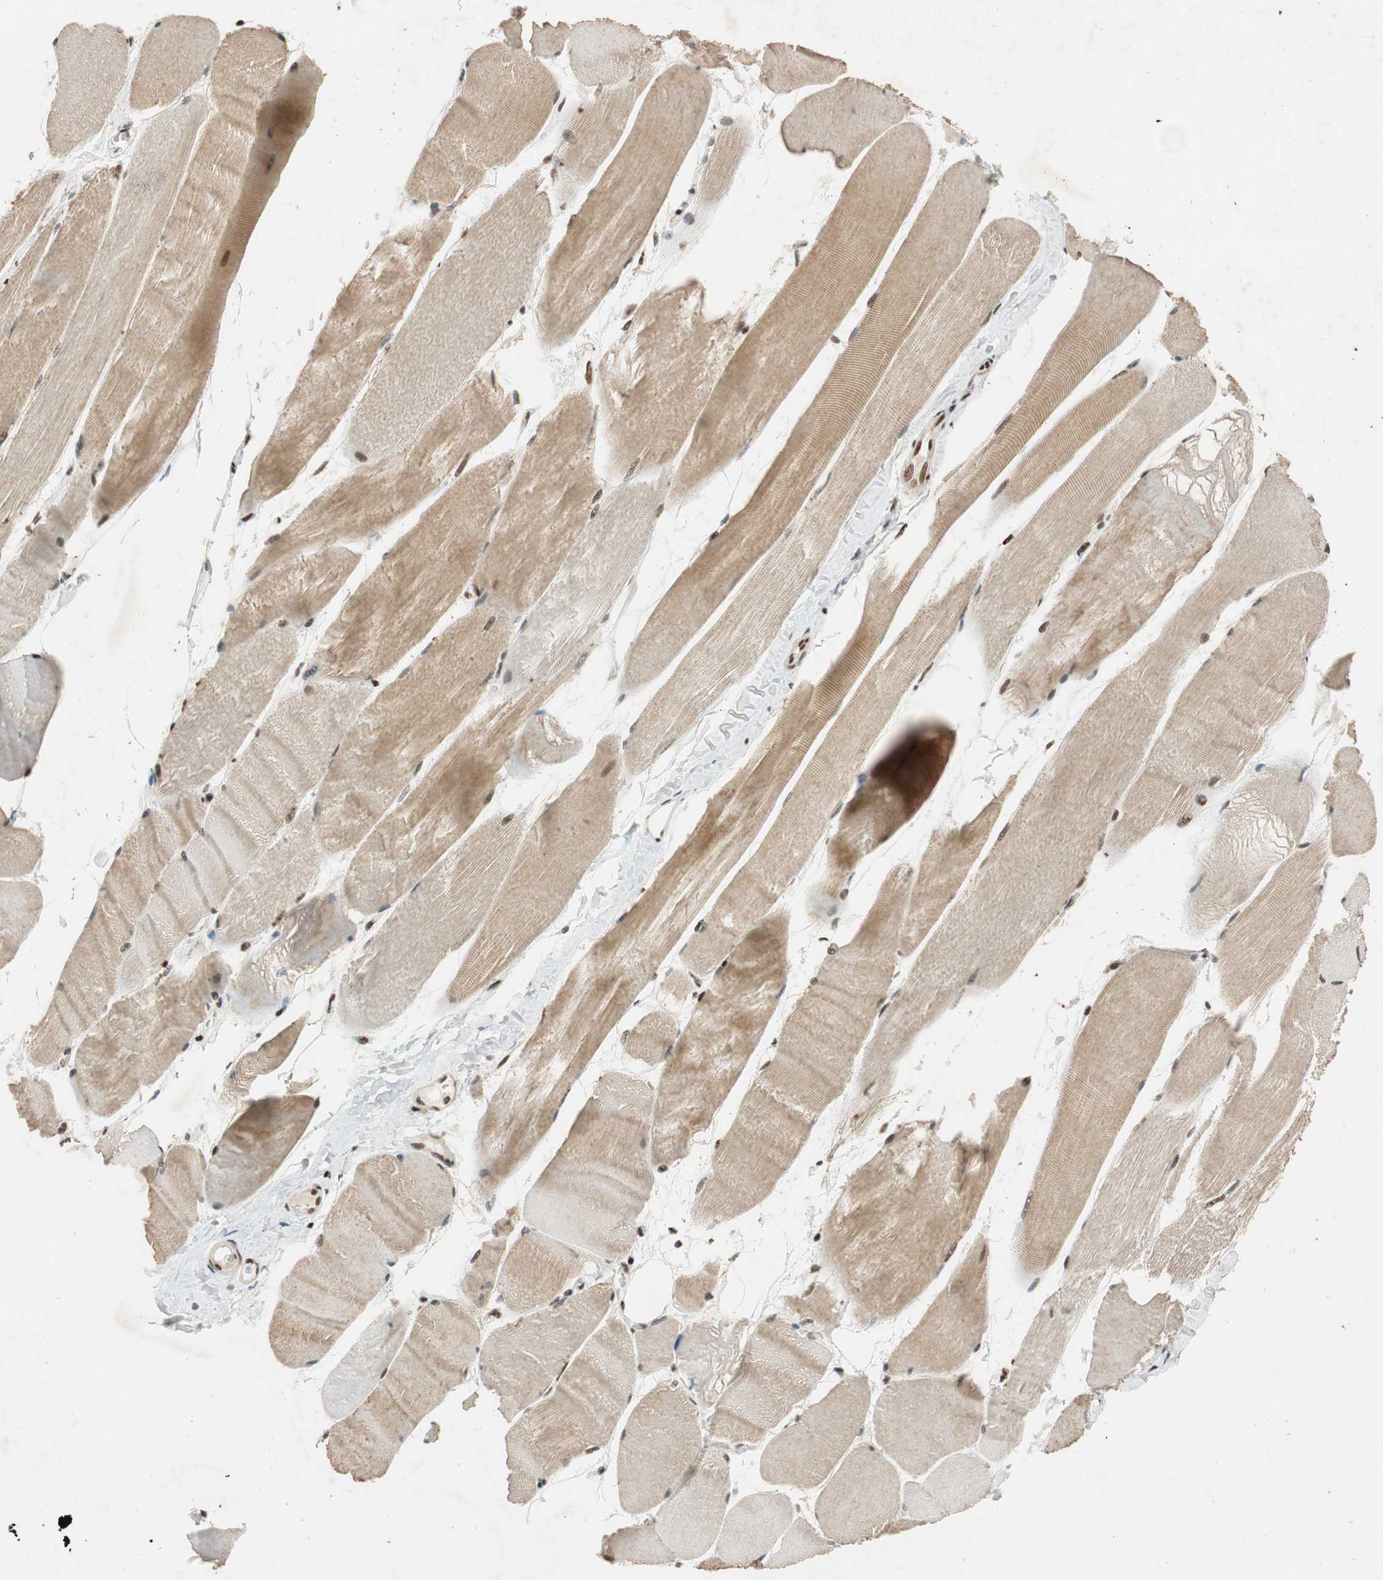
{"staining": {"intensity": "strong", "quantity": ">75%", "location": "cytoplasmic/membranous,nuclear"}, "tissue": "skeletal muscle", "cell_type": "Myocytes", "image_type": "normal", "snomed": [{"axis": "morphology", "description": "Normal tissue, NOS"}, {"axis": "morphology", "description": "Squamous cell carcinoma, NOS"}, {"axis": "topography", "description": "Skeletal muscle"}], "caption": "Skeletal muscle stained with DAB IHC shows high levels of strong cytoplasmic/membranous,nuclear expression in about >75% of myocytes. The staining was performed using DAB, with brown indicating positive protein expression. Nuclei are stained blue with hematoxylin.", "gene": "NCBP3", "patient": {"sex": "male", "age": 51}}